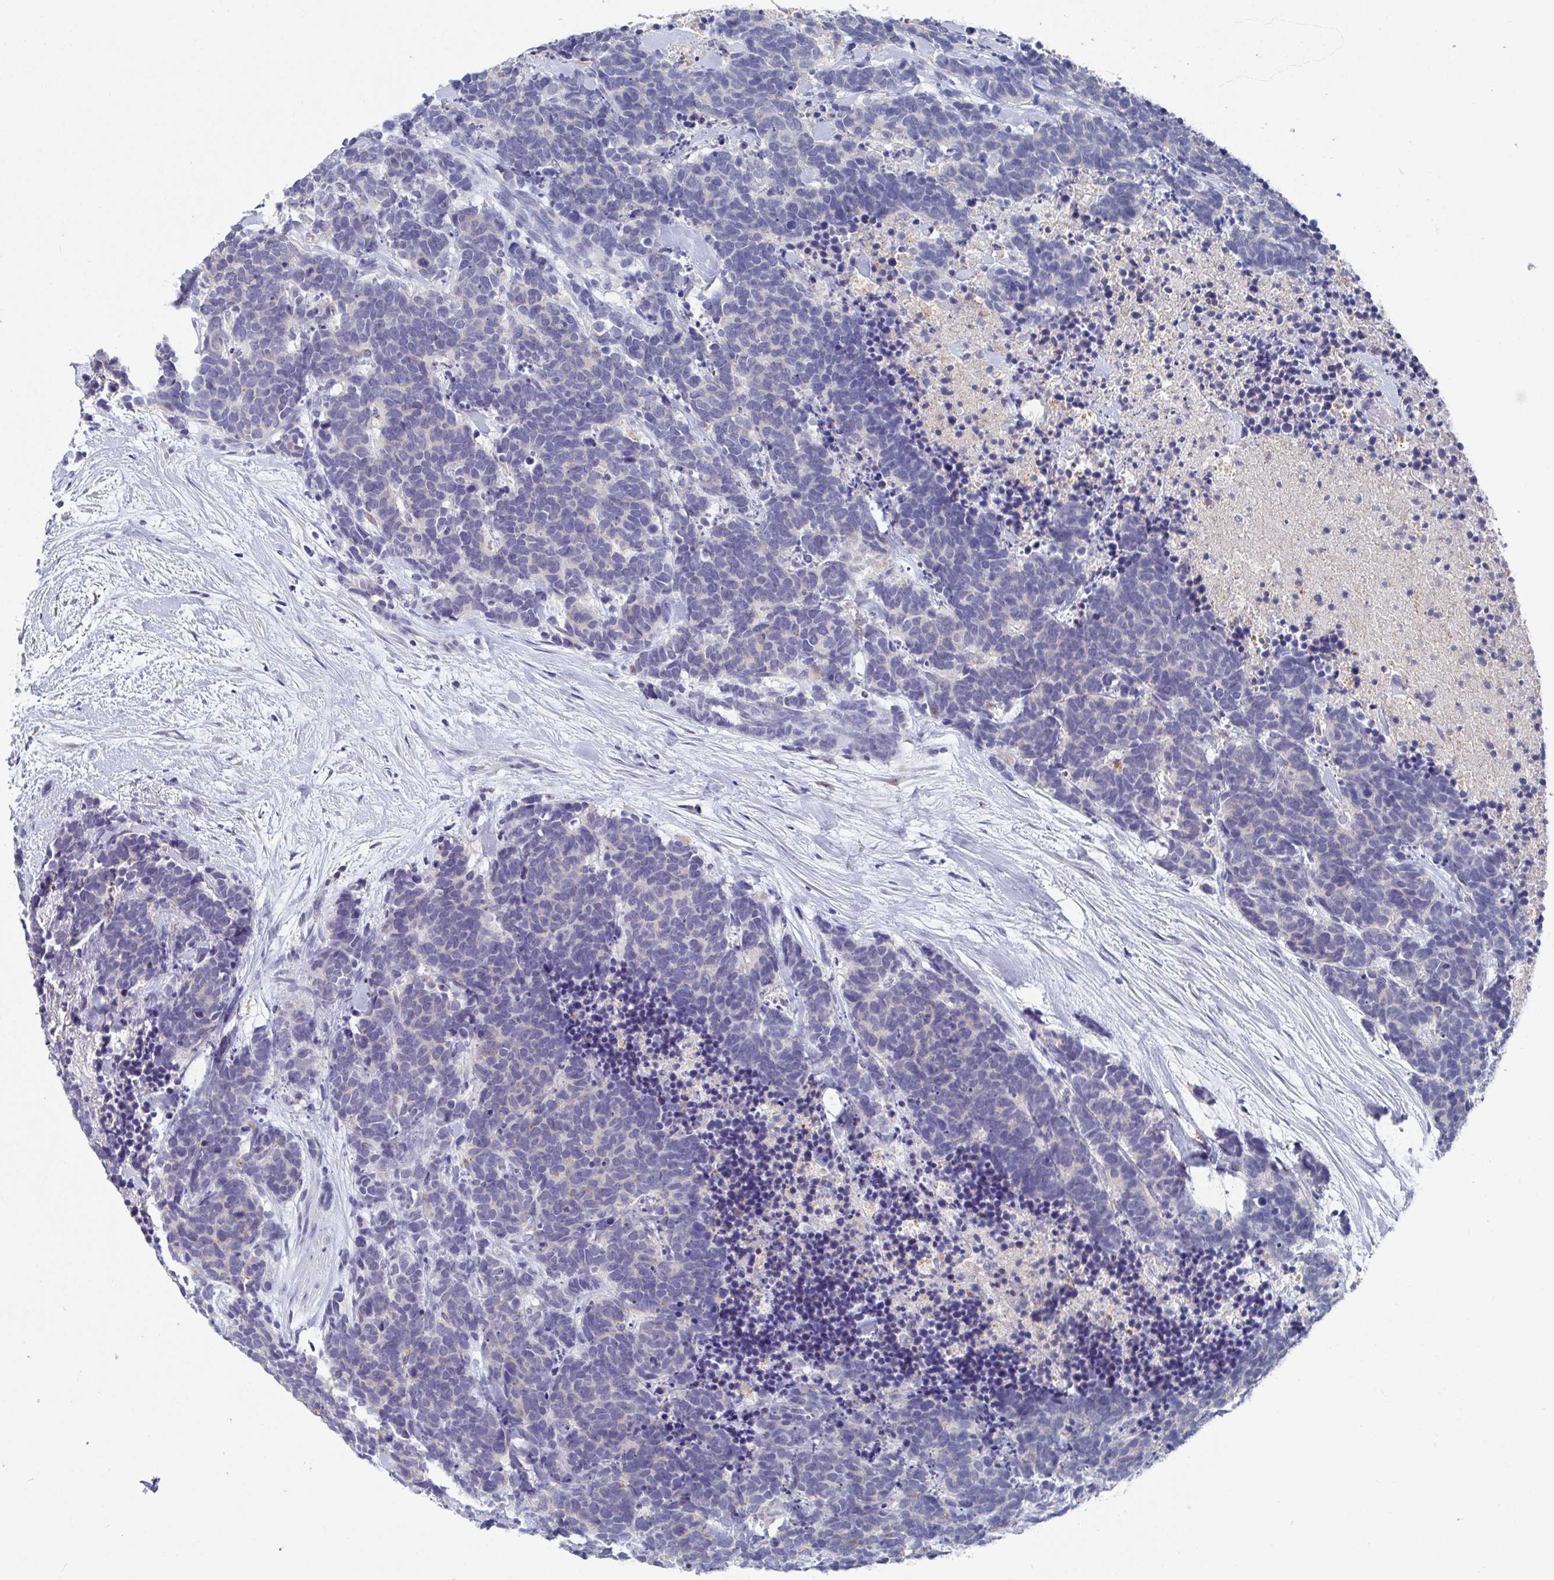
{"staining": {"intensity": "negative", "quantity": "none", "location": "none"}, "tissue": "carcinoid", "cell_type": "Tumor cells", "image_type": "cancer", "snomed": [{"axis": "morphology", "description": "Carcinoma, NOS"}, {"axis": "morphology", "description": "Carcinoid, malignant, NOS"}, {"axis": "topography", "description": "Prostate"}], "caption": "This is an IHC micrograph of human carcinoid. There is no expression in tumor cells.", "gene": "TAS2R39", "patient": {"sex": "male", "age": 57}}